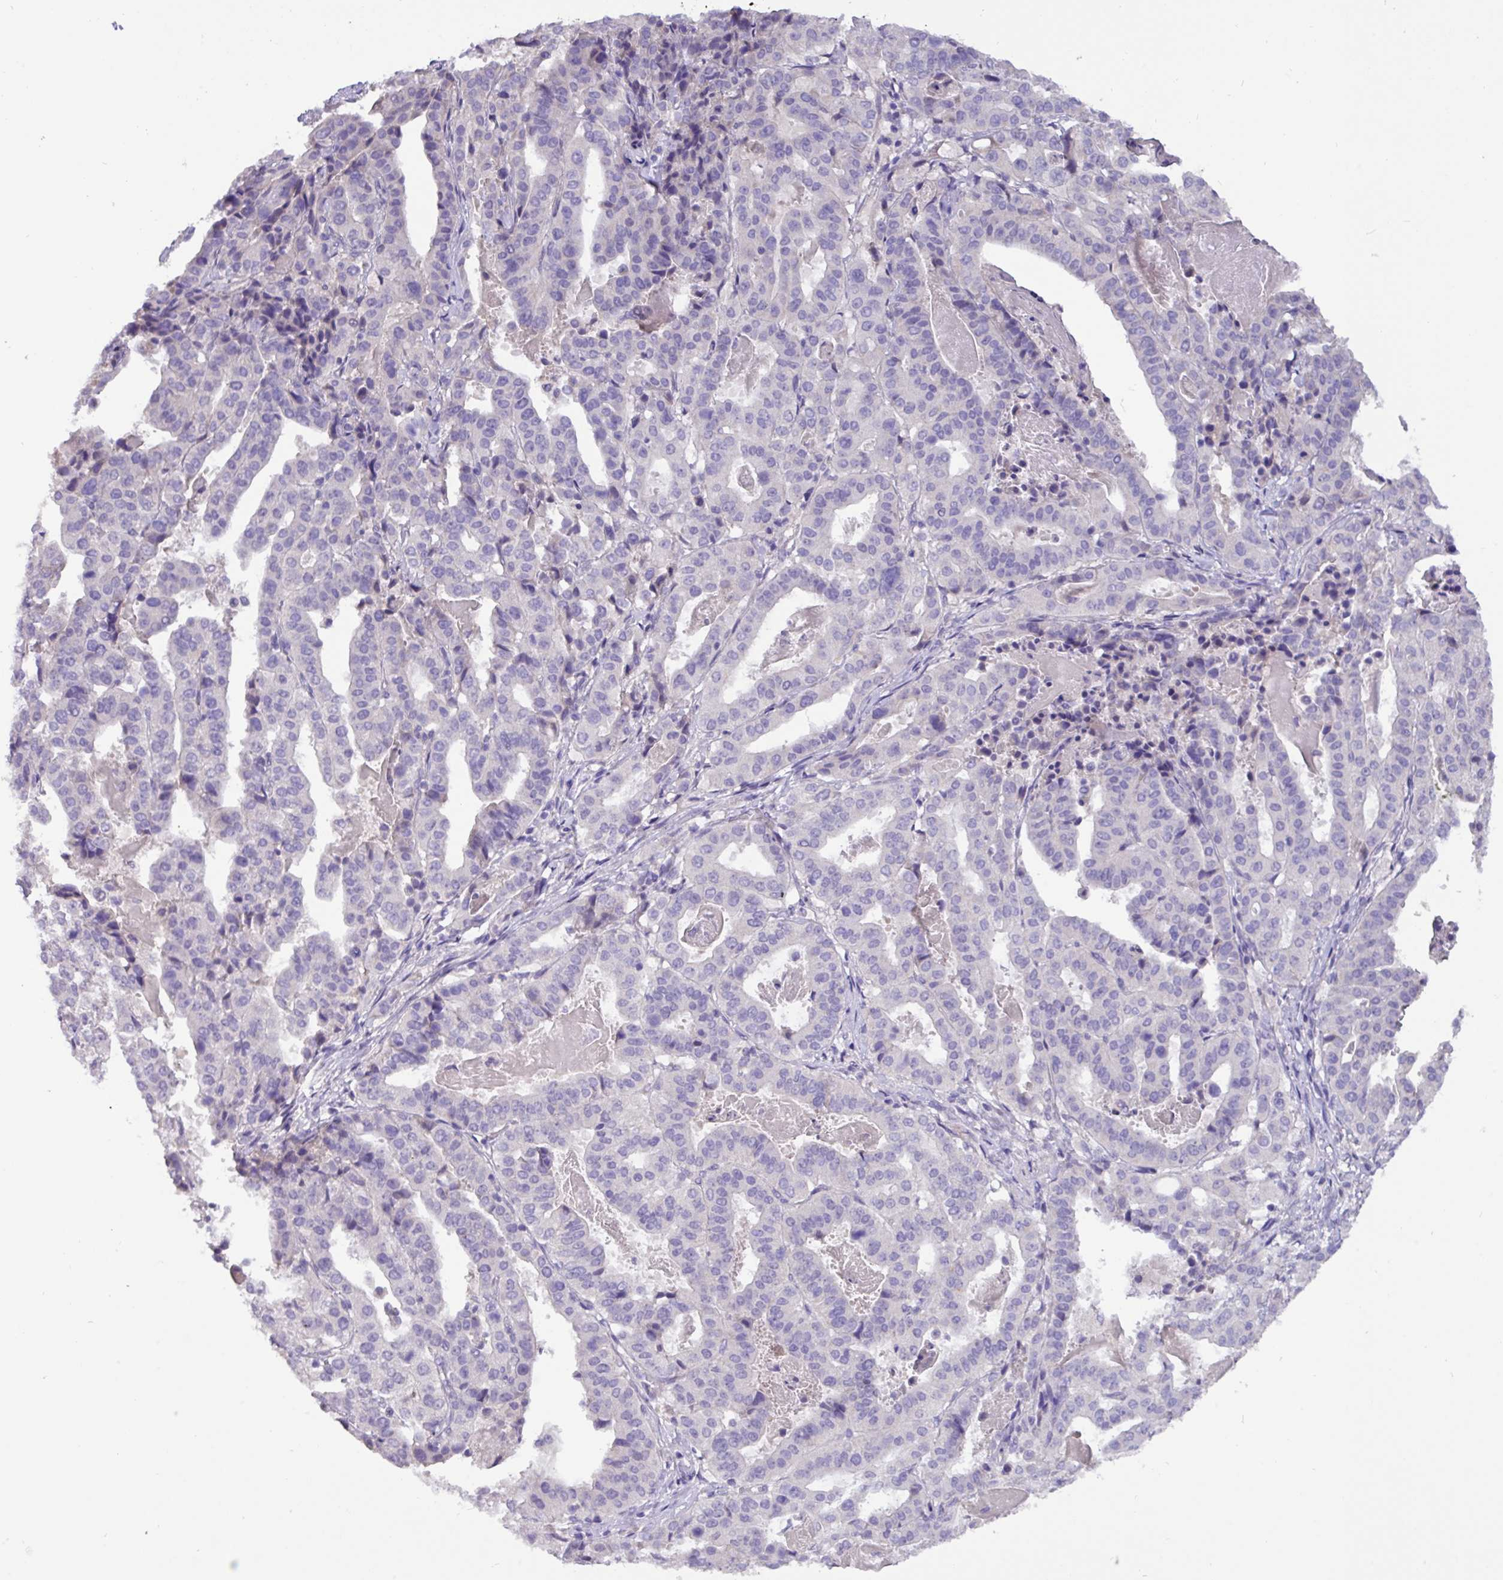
{"staining": {"intensity": "negative", "quantity": "none", "location": "none"}, "tissue": "stomach cancer", "cell_type": "Tumor cells", "image_type": "cancer", "snomed": [{"axis": "morphology", "description": "Adenocarcinoma, NOS"}, {"axis": "topography", "description": "Stomach"}], "caption": "Tumor cells show no significant protein positivity in stomach cancer.", "gene": "PAX8", "patient": {"sex": "male", "age": 48}}